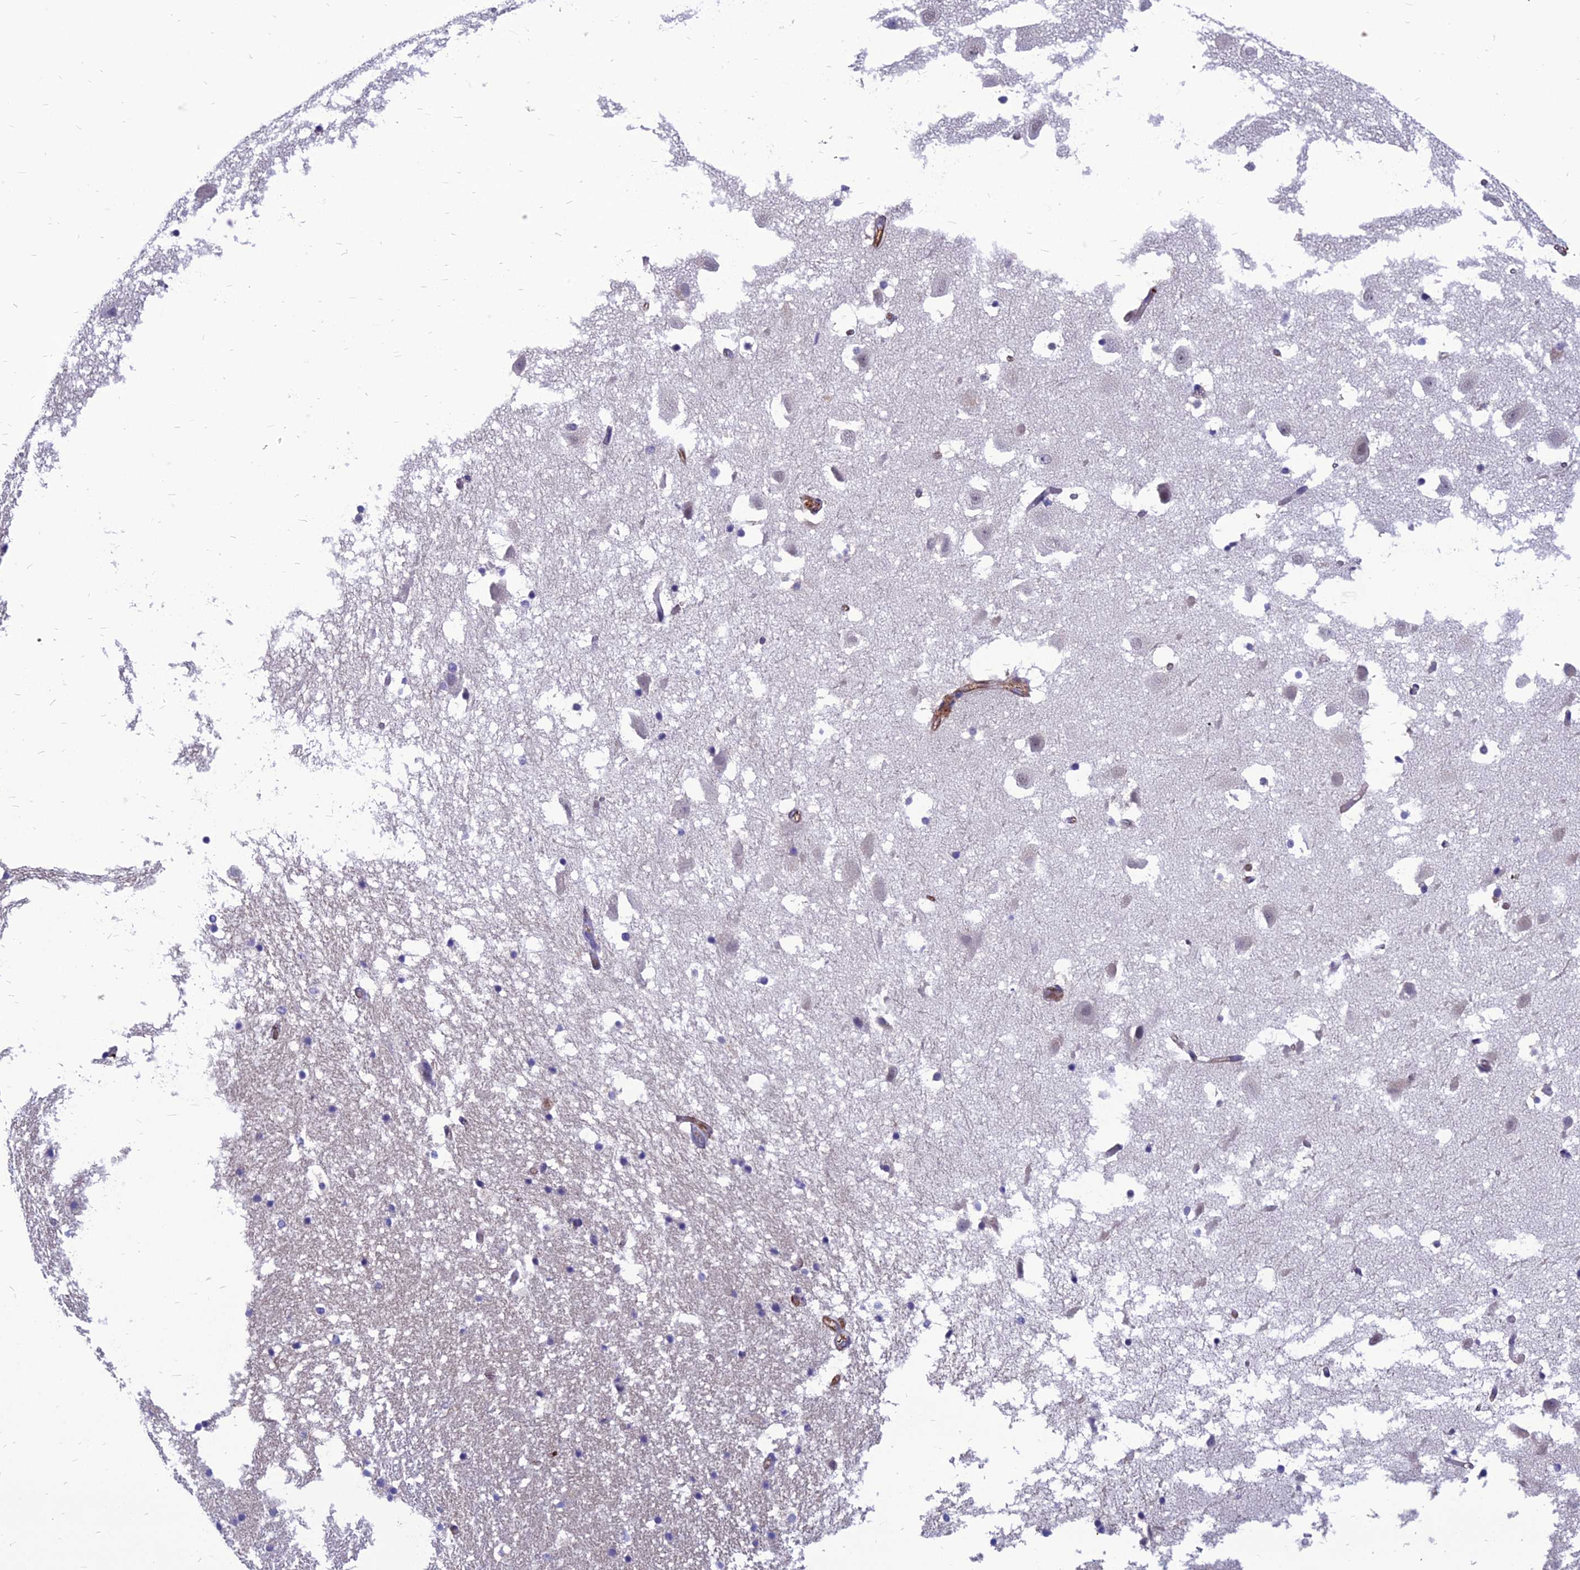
{"staining": {"intensity": "negative", "quantity": "none", "location": "none"}, "tissue": "hippocampus", "cell_type": "Glial cells", "image_type": "normal", "snomed": [{"axis": "morphology", "description": "Normal tissue, NOS"}, {"axis": "topography", "description": "Hippocampus"}], "caption": "Glial cells show no significant protein positivity in benign hippocampus. (DAB immunohistochemistry (IHC), high magnification).", "gene": "PSMD11", "patient": {"sex": "female", "age": 52}}